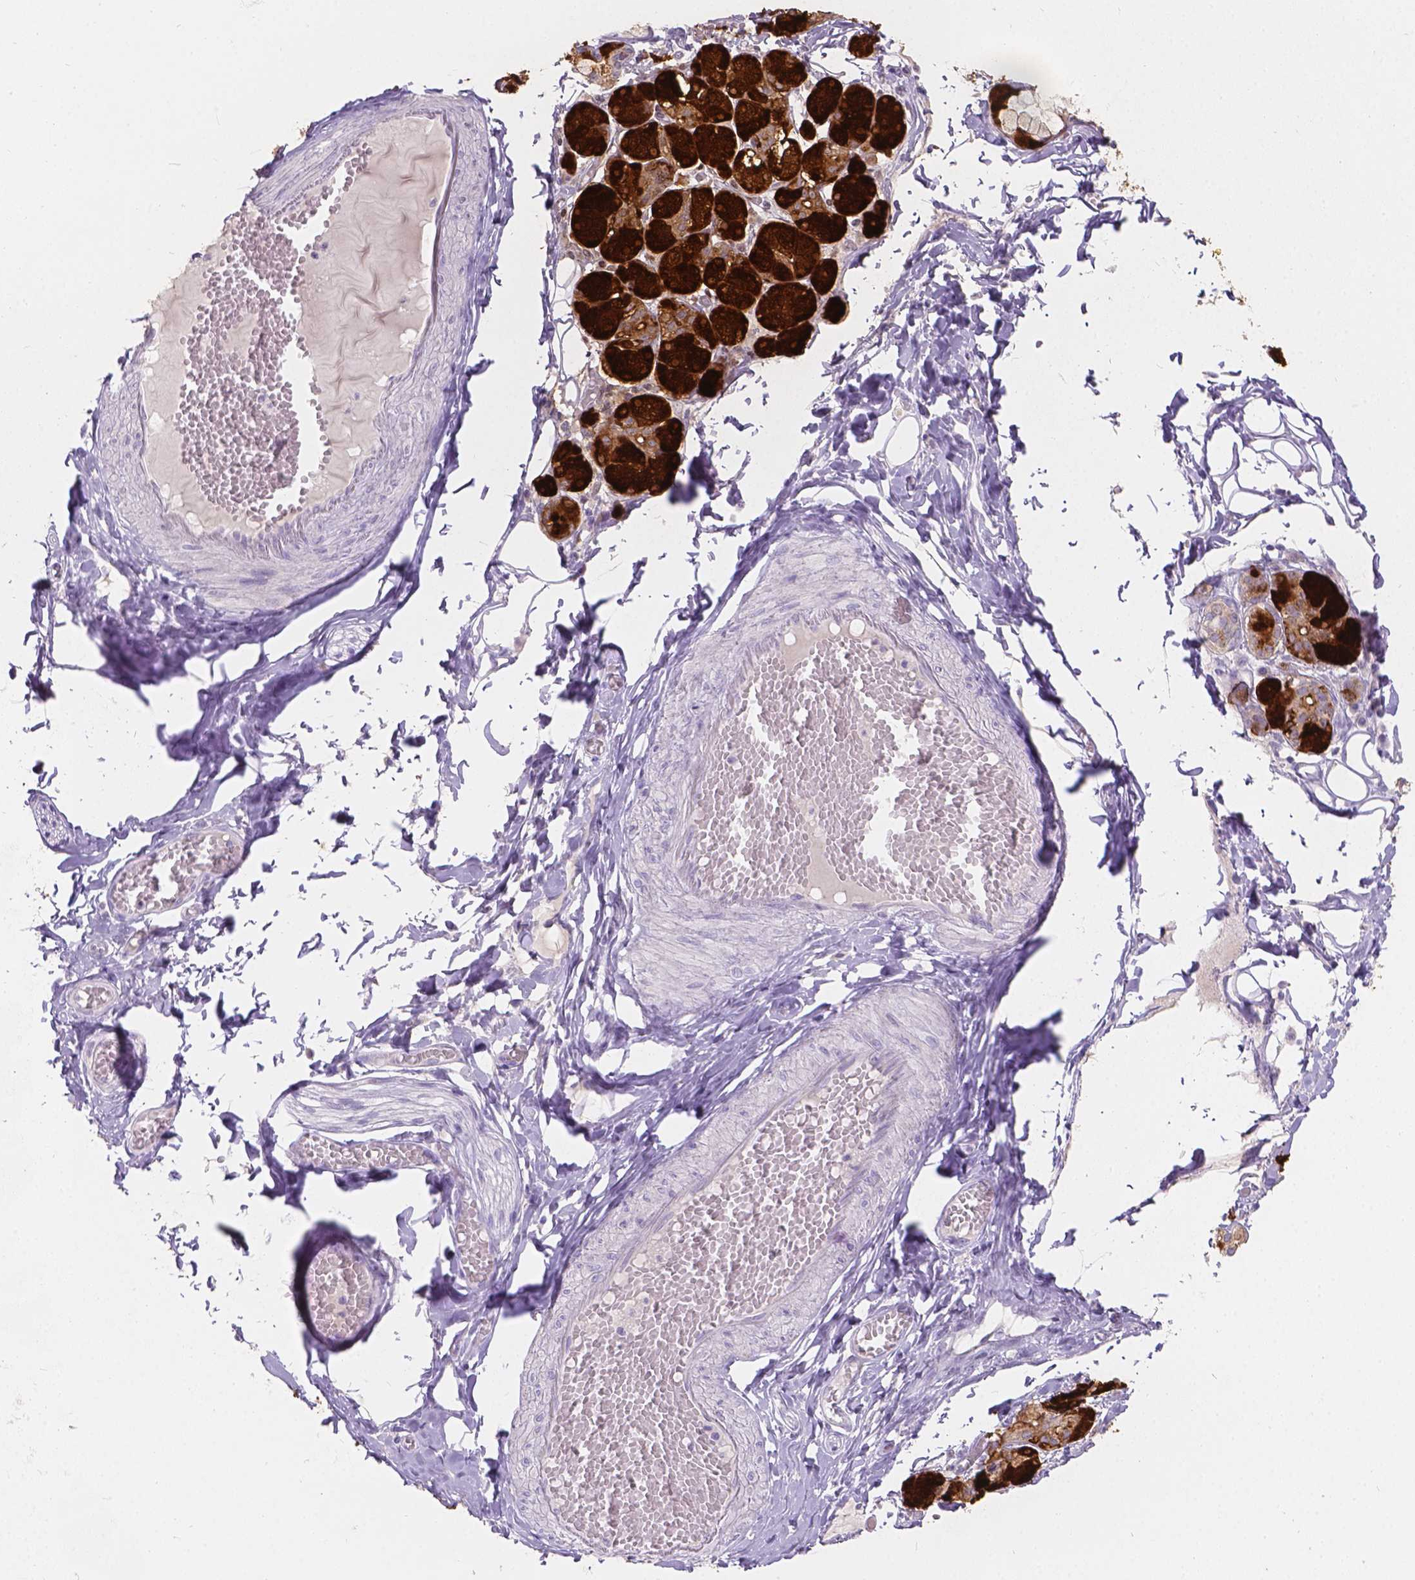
{"staining": {"intensity": "strong", "quantity": ">75%", "location": "cytoplasmic/membranous"}, "tissue": "salivary gland", "cell_type": "Glandular cells", "image_type": "normal", "snomed": [{"axis": "morphology", "description": "Normal tissue, NOS"}, {"axis": "topography", "description": "Salivary gland"}, {"axis": "topography", "description": "Peripheral nerve tissue"}], "caption": "Immunohistochemical staining of unremarkable salivary gland demonstrates high levels of strong cytoplasmic/membranous staining in about >75% of glandular cells.", "gene": "HTN3", "patient": {"sex": "male", "age": 71}}